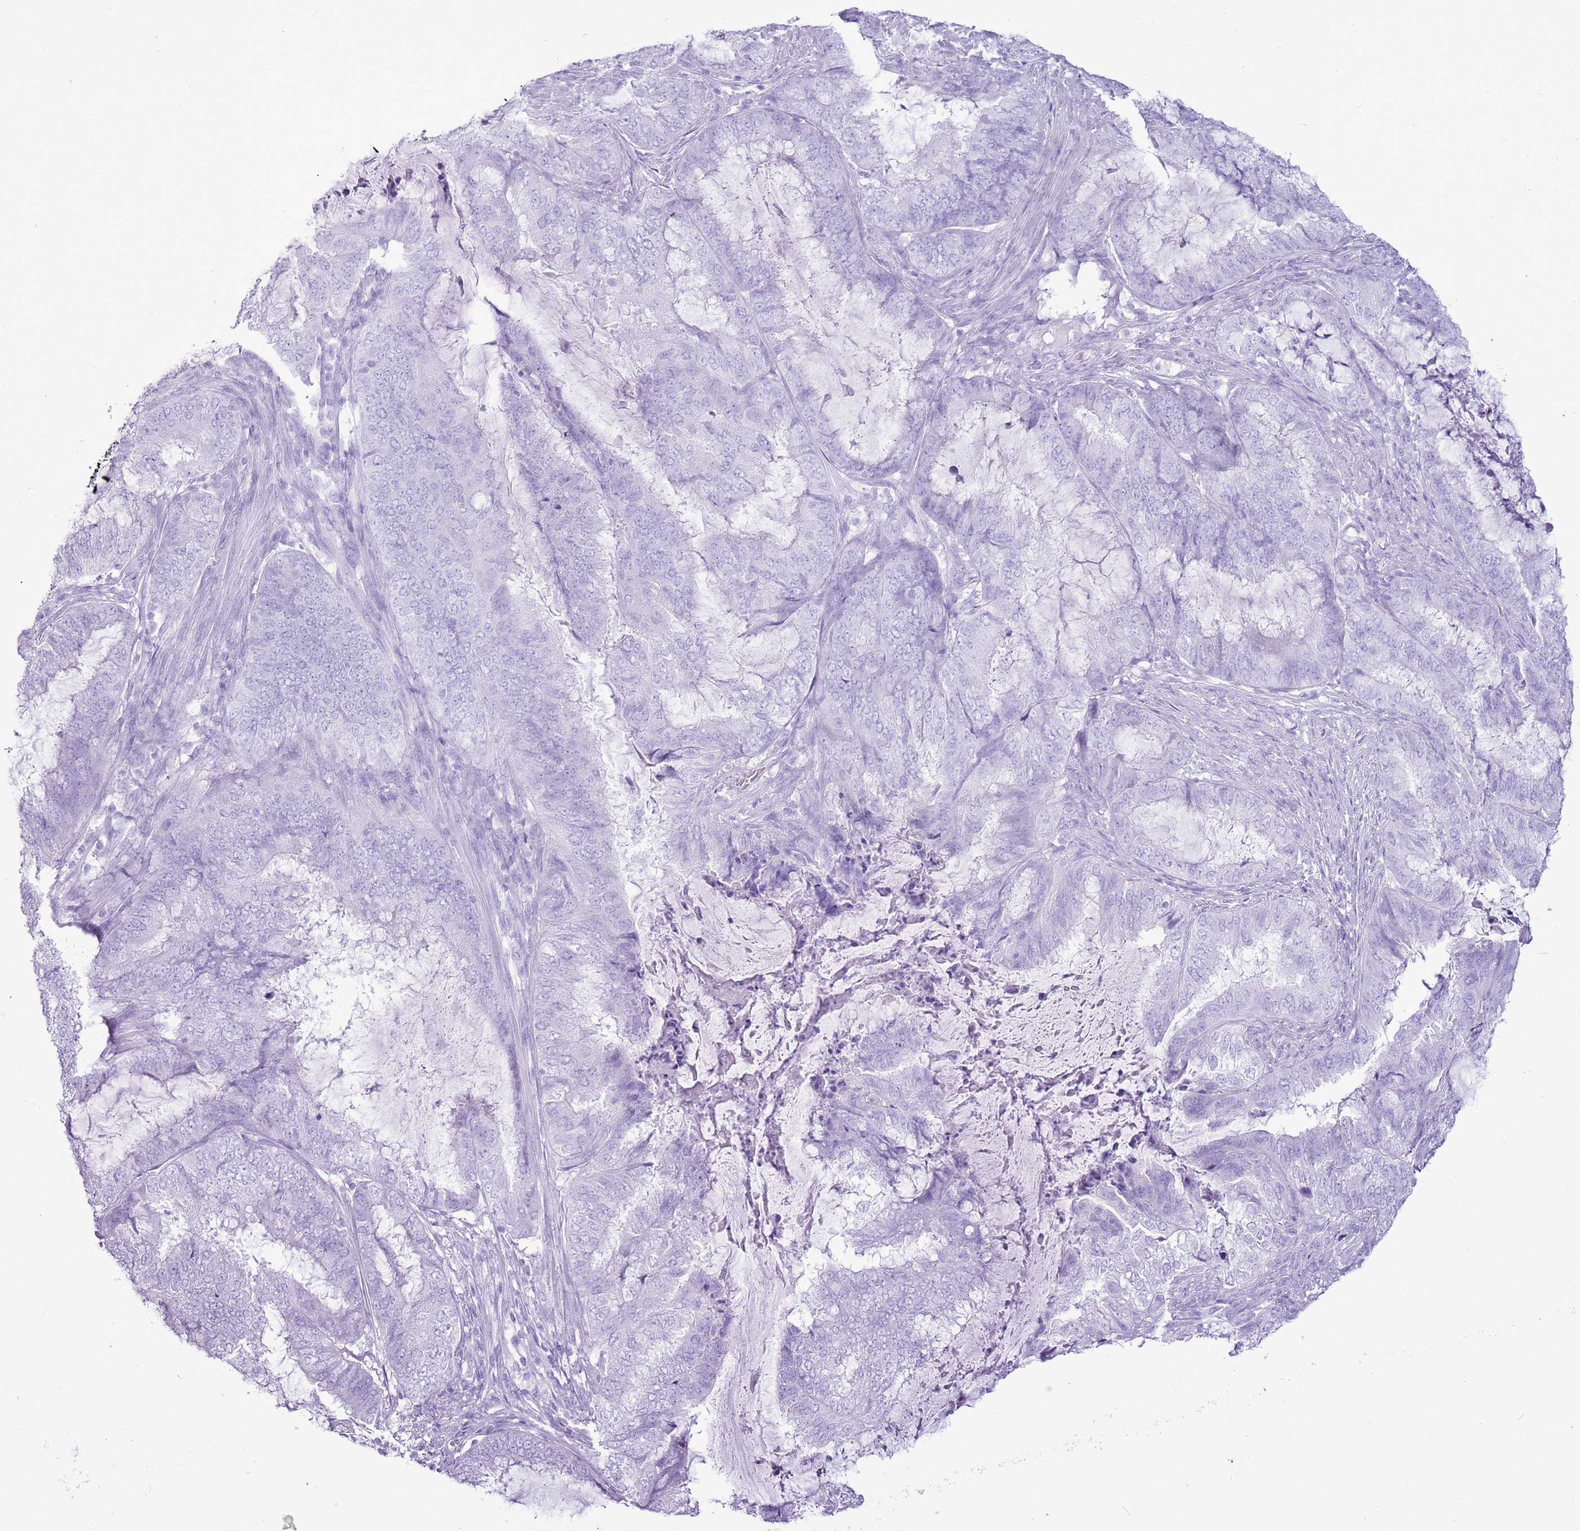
{"staining": {"intensity": "negative", "quantity": "none", "location": "none"}, "tissue": "endometrial cancer", "cell_type": "Tumor cells", "image_type": "cancer", "snomed": [{"axis": "morphology", "description": "Adenocarcinoma, NOS"}, {"axis": "topography", "description": "Endometrium"}], "caption": "A high-resolution photomicrograph shows immunohistochemistry (IHC) staining of endometrial adenocarcinoma, which displays no significant staining in tumor cells.", "gene": "CNFN", "patient": {"sex": "female", "age": 51}}